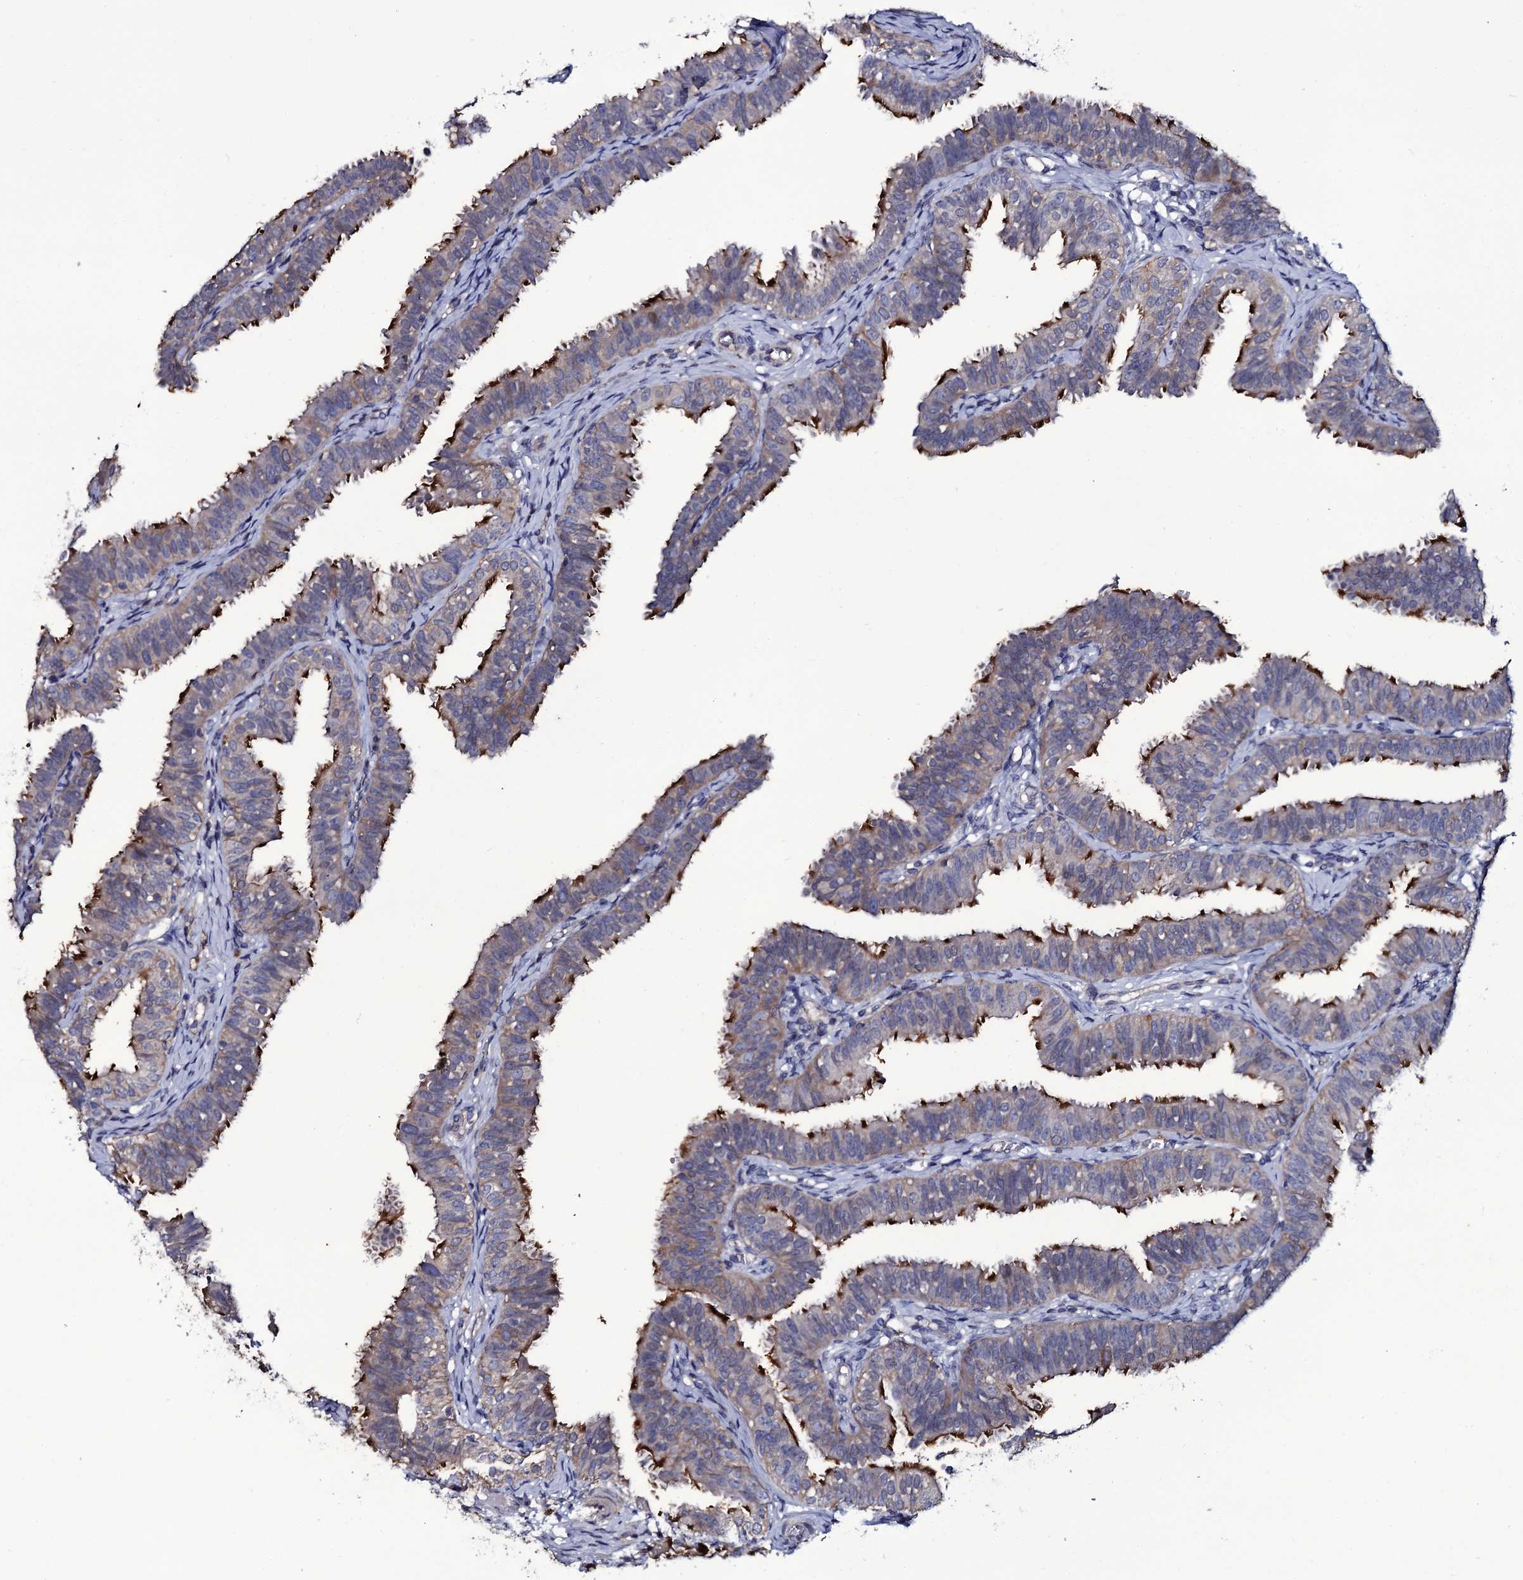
{"staining": {"intensity": "strong", "quantity": "<25%", "location": "cytoplasmic/membranous"}, "tissue": "fallopian tube", "cell_type": "Glandular cells", "image_type": "normal", "snomed": [{"axis": "morphology", "description": "Normal tissue, NOS"}, {"axis": "topography", "description": "Fallopian tube"}], "caption": "Strong cytoplasmic/membranous staining is present in approximately <25% of glandular cells in normal fallopian tube.", "gene": "TTC23", "patient": {"sex": "female", "age": 35}}